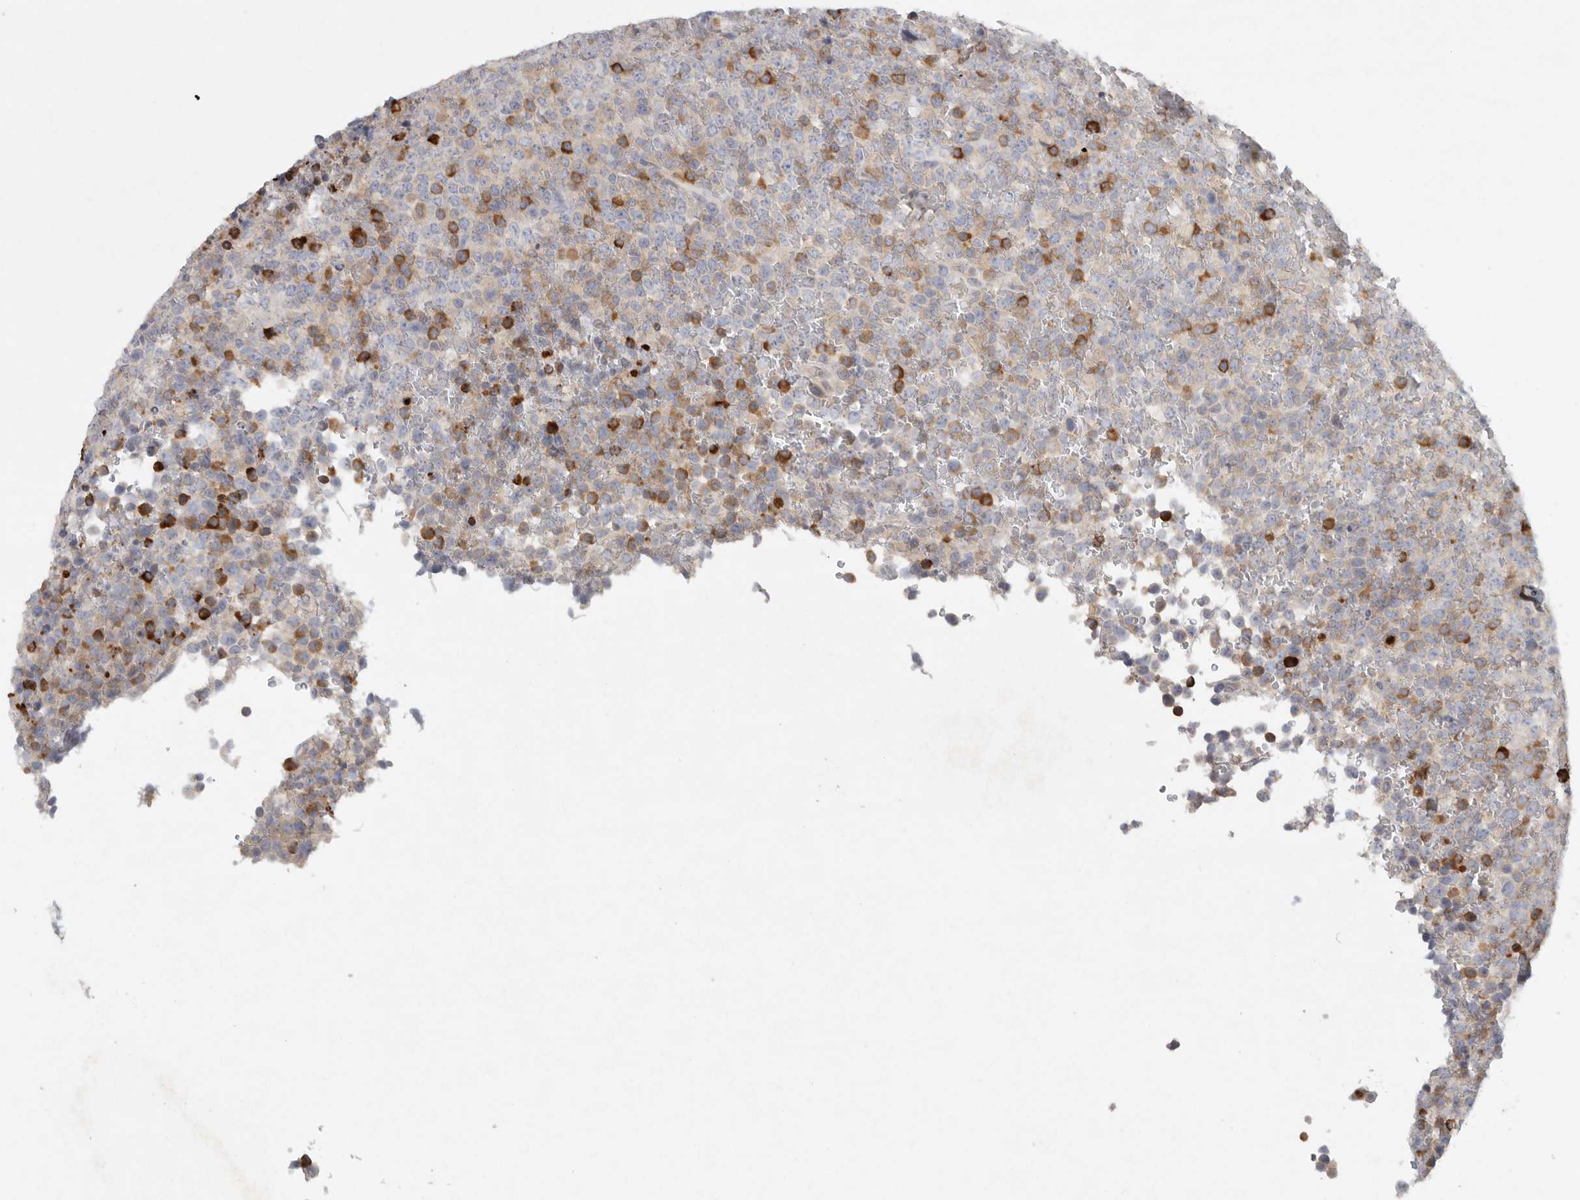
{"staining": {"intensity": "moderate", "quantity": "25%-75%", "location": "cytoplasmic/membranous"}, "tissue": "lymphoma", "cell_type": "Tumor cells", "image_type": "cancer", "snomed": [{"axis": "morphology", "description": "Malignant lymphoma, non-Hodgkin's type, High grade"}, {"axis": "topography", "description": "Lymph node"}], "caption": "Immunohistochemistry (IHC) photomicrograph of neoplastic tissue: human lymphoma stained using IHC exhibits medium levels of moderate protein expression localized specifically in the cytoplasmic/membranous of tumor cells, appearing as a cytoplasmic/membranous brown color.", "gene": "TMEM69", "patient": {"sex": "male", "age": 13}}